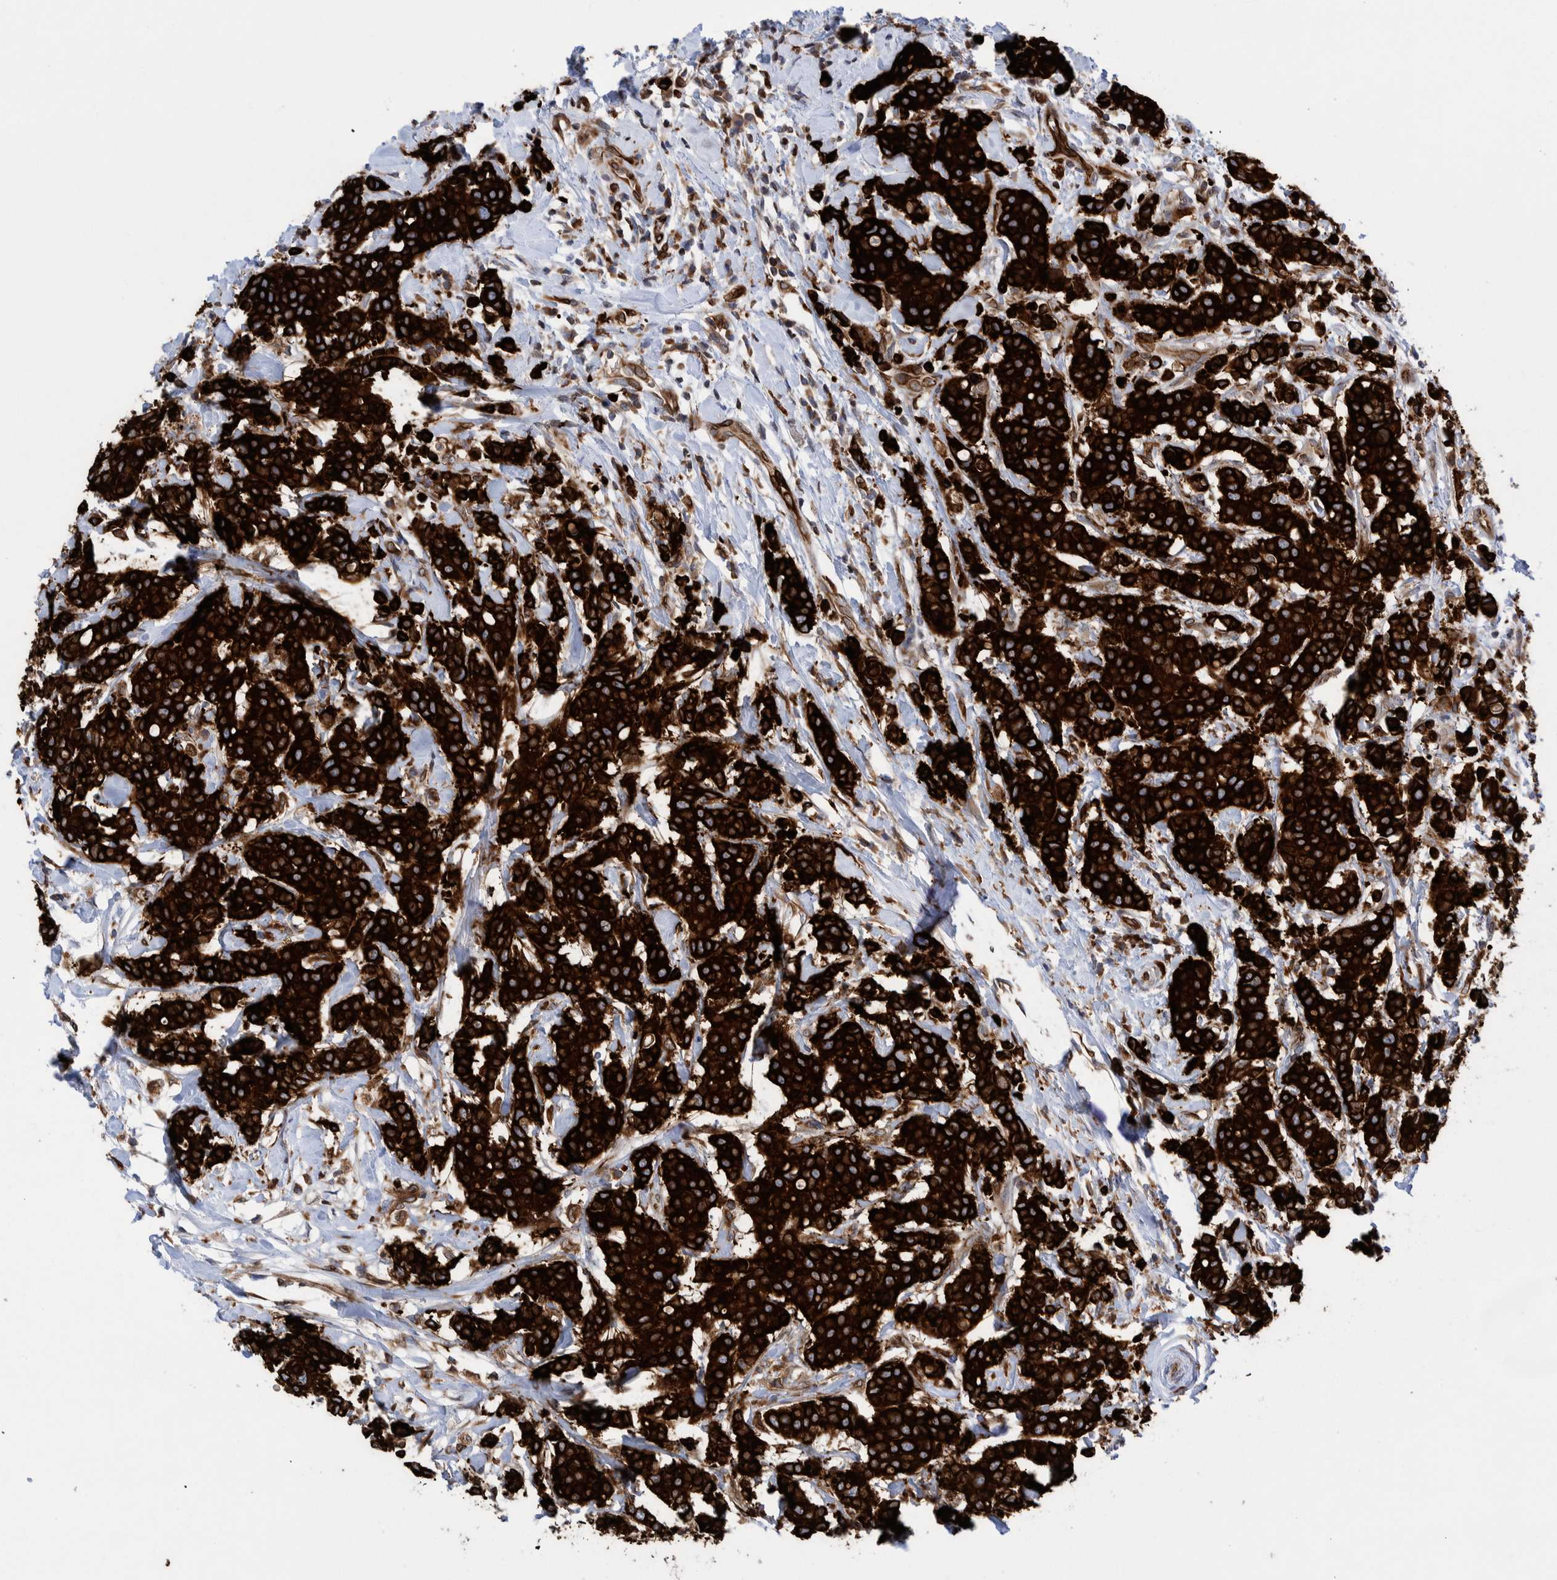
{"staining": {"intensity": "strong", "quantity": ">75%", "location": "cytoplasmic/membranous"}, "tissue": "breast cancer", "cell_type": "Tumor cells", "image_type": "cancer", "snomed": [{"axis": "morphology", "description": "Duct carcinoma"}, {"axis": "topography", "description": "Breast"}], "caption": "Breast cancer (intraductal carcinoma) stained for a protein (brown) exhibits strong cytoplasmic/membranous positive positivity in approximately >75% of tumor cells.", "gene": "THEM6", "patient": {"sex": "female", "age": 27}}